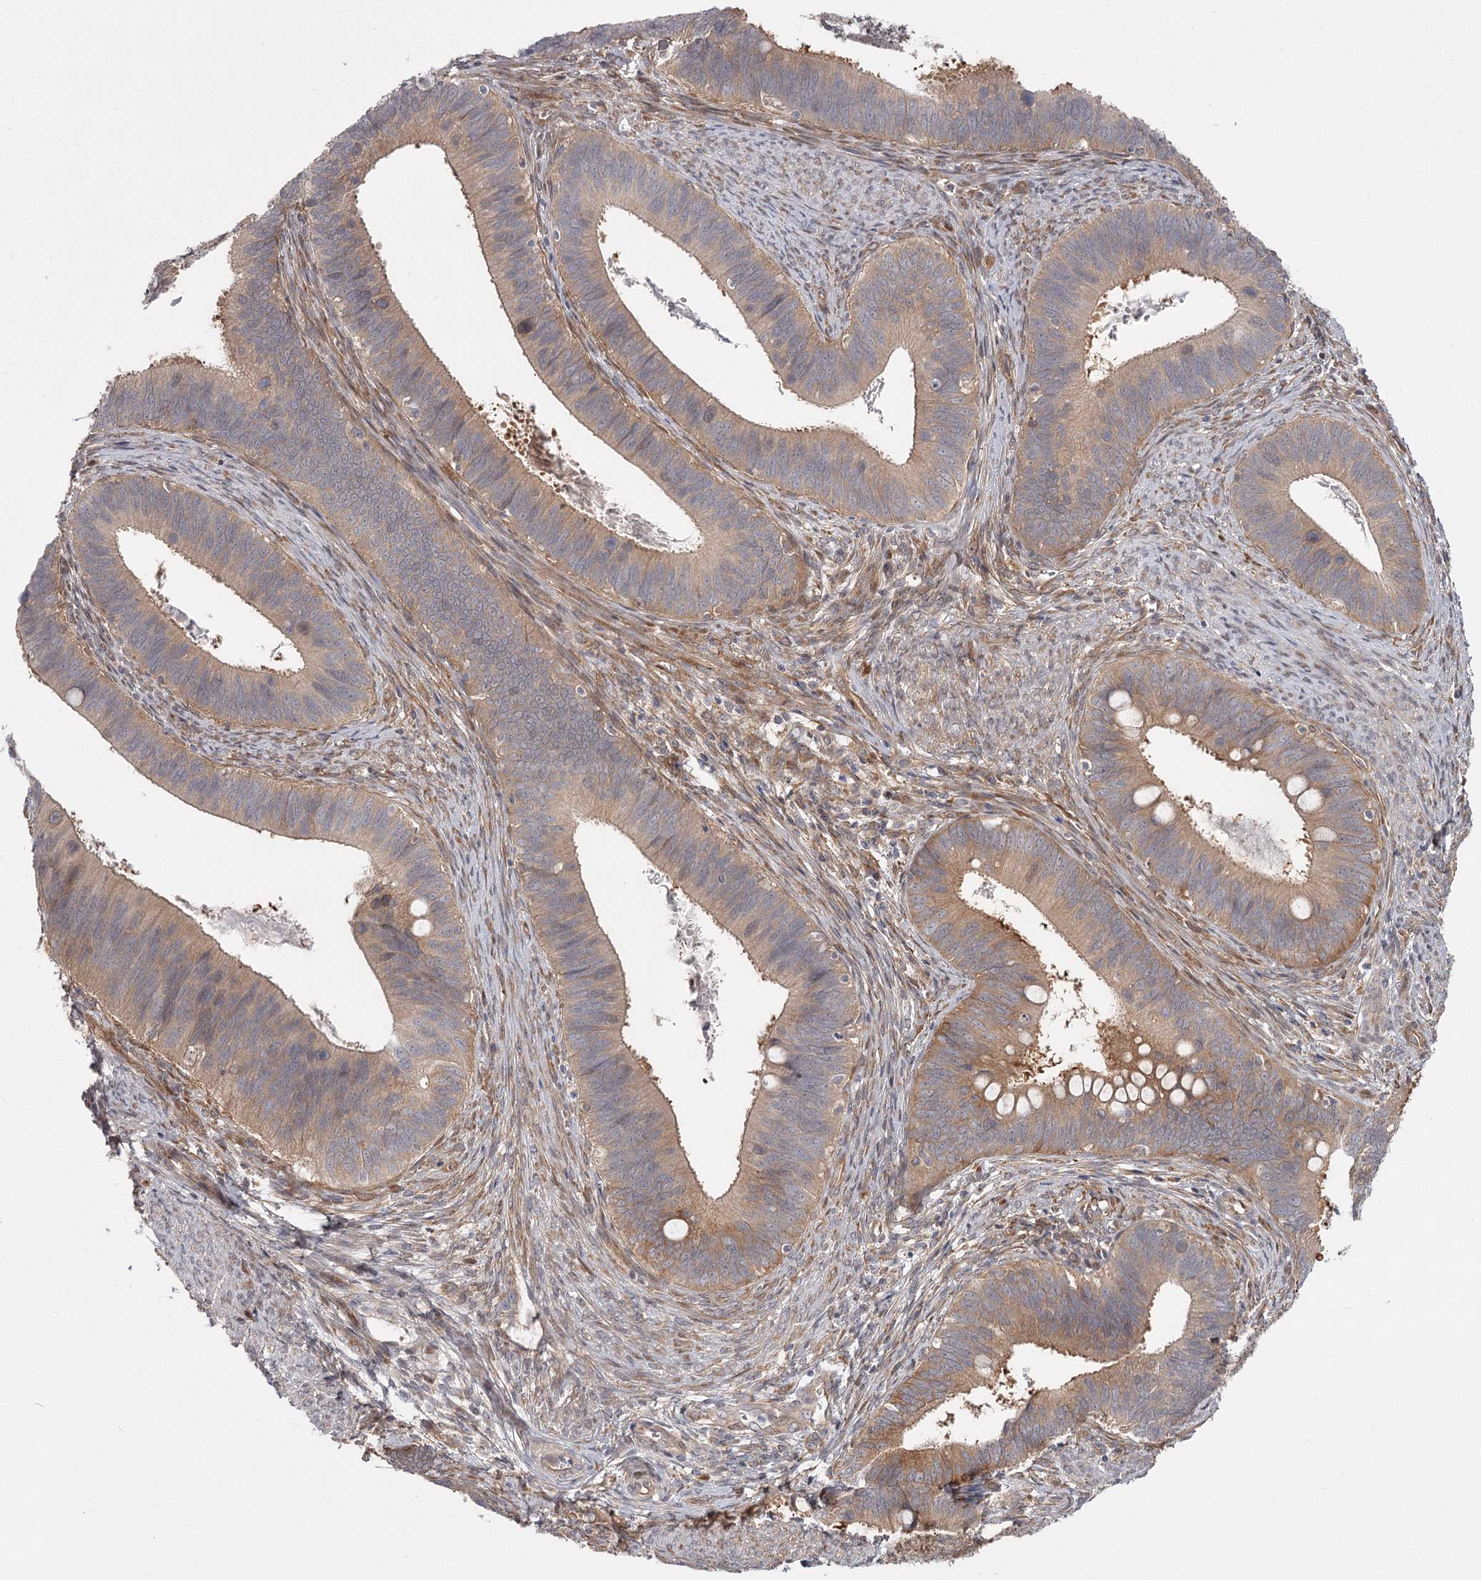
{"staining": {"intensity": "moderate", "quantity": "25%-75%", "location": "cytoplasmic/membranous"}, "tissue": "cervical cancer", "cell_type": "Tumor cells", "image_type": "cancer", "snomed": [{"axis": "morphology", "description": "Adenocarcinoma, NOS"}, {"axis": "topography", "description": "Cervix"}], "caption": "This image shows immunohistochemistry staining of human cervical adenocarcinoma, with medium moderate cytoplasmic/membranous positivity in approximately 25%-75% of tumor cells.", "gene": "CCNG2", "patient": {"sex": "female", "age": 42}}